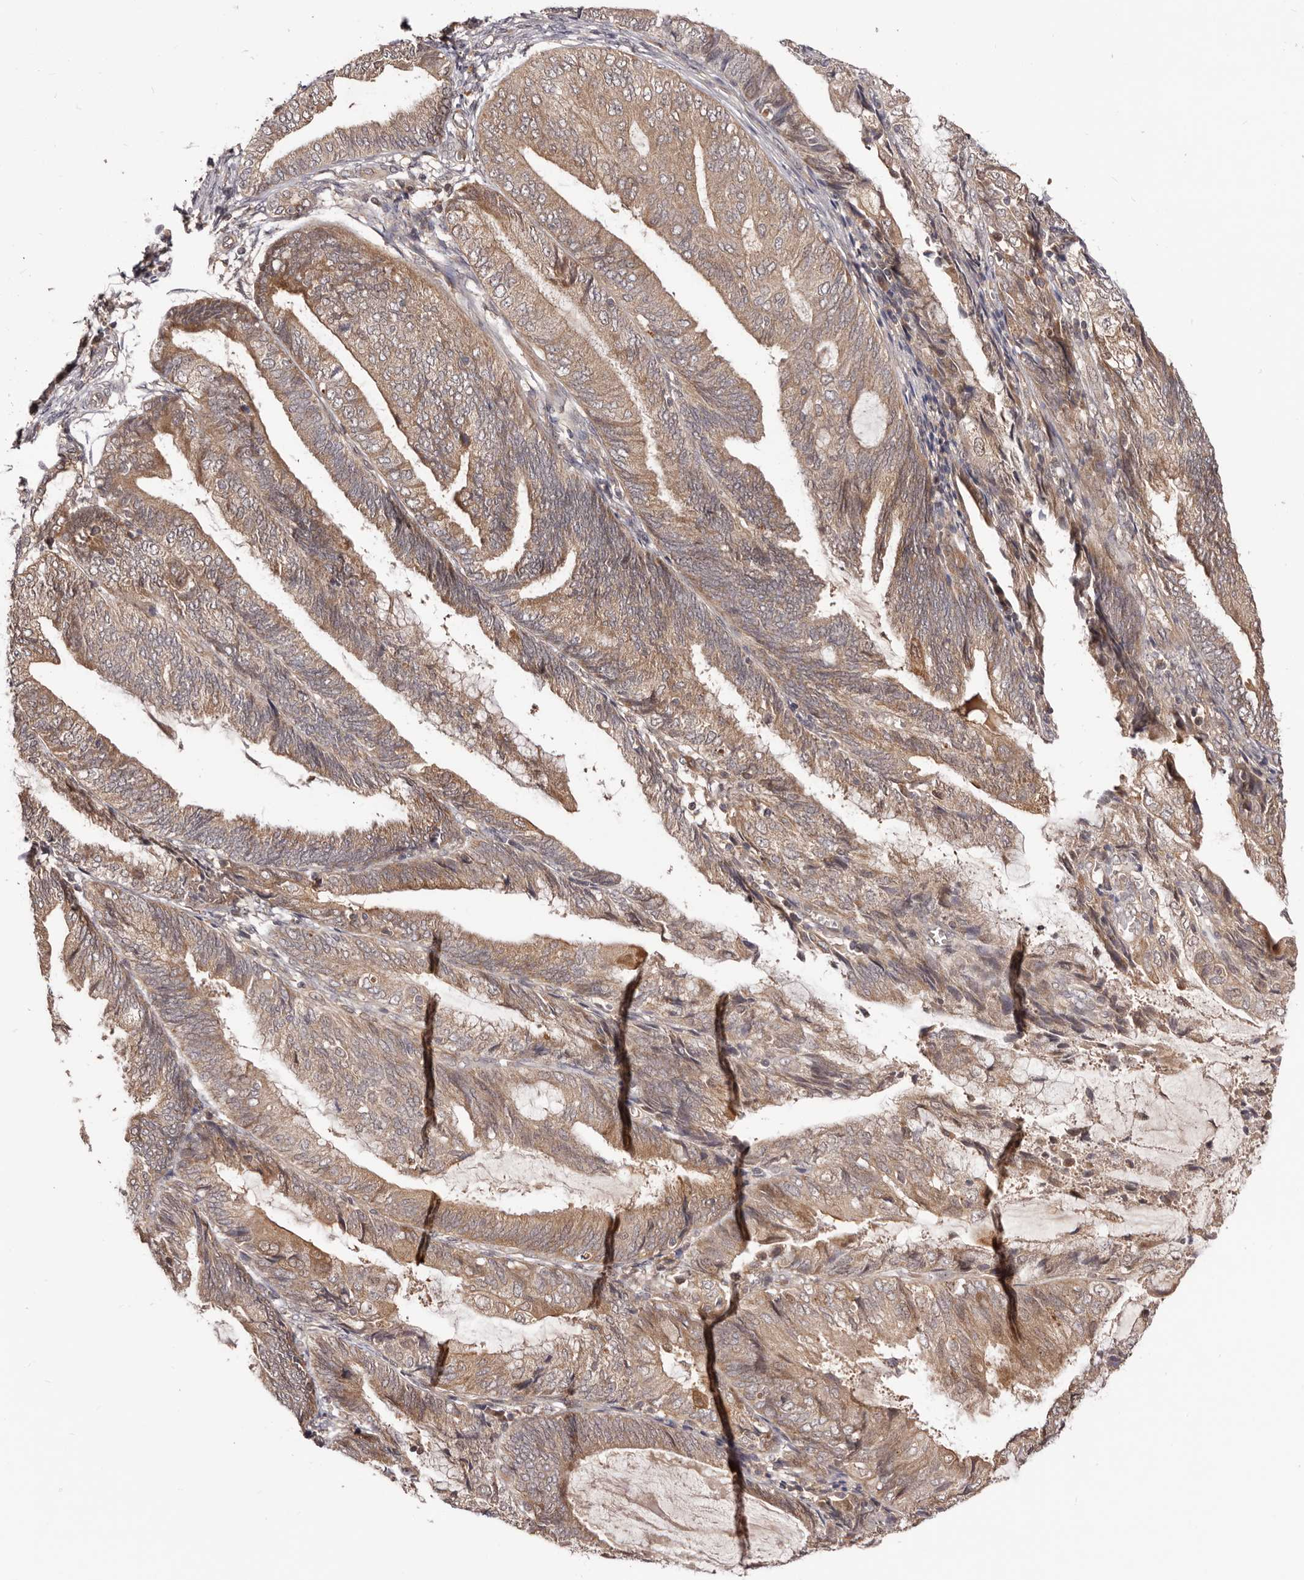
{"staining": {"intensity": "moderate", "quantity": ">75%", "location": "cytoplasmic/membranous"}, "tissue": "endometrial cancer", "cell_type": "Tumor cells", "image_type": "cancer", "snomed": [{"axis": "morphology", "description": "Adenocarcinoma, NOS"}, {"axis": "topography", "description": "Endometrium"}], "caption": "Moderate cytoplasmic/membranous protein positivity is present in about >75% of tumor cells in endometrial adenocarcinoma.", "gene": "MDP1", "patient": {"sex": "female", "age": 81}}